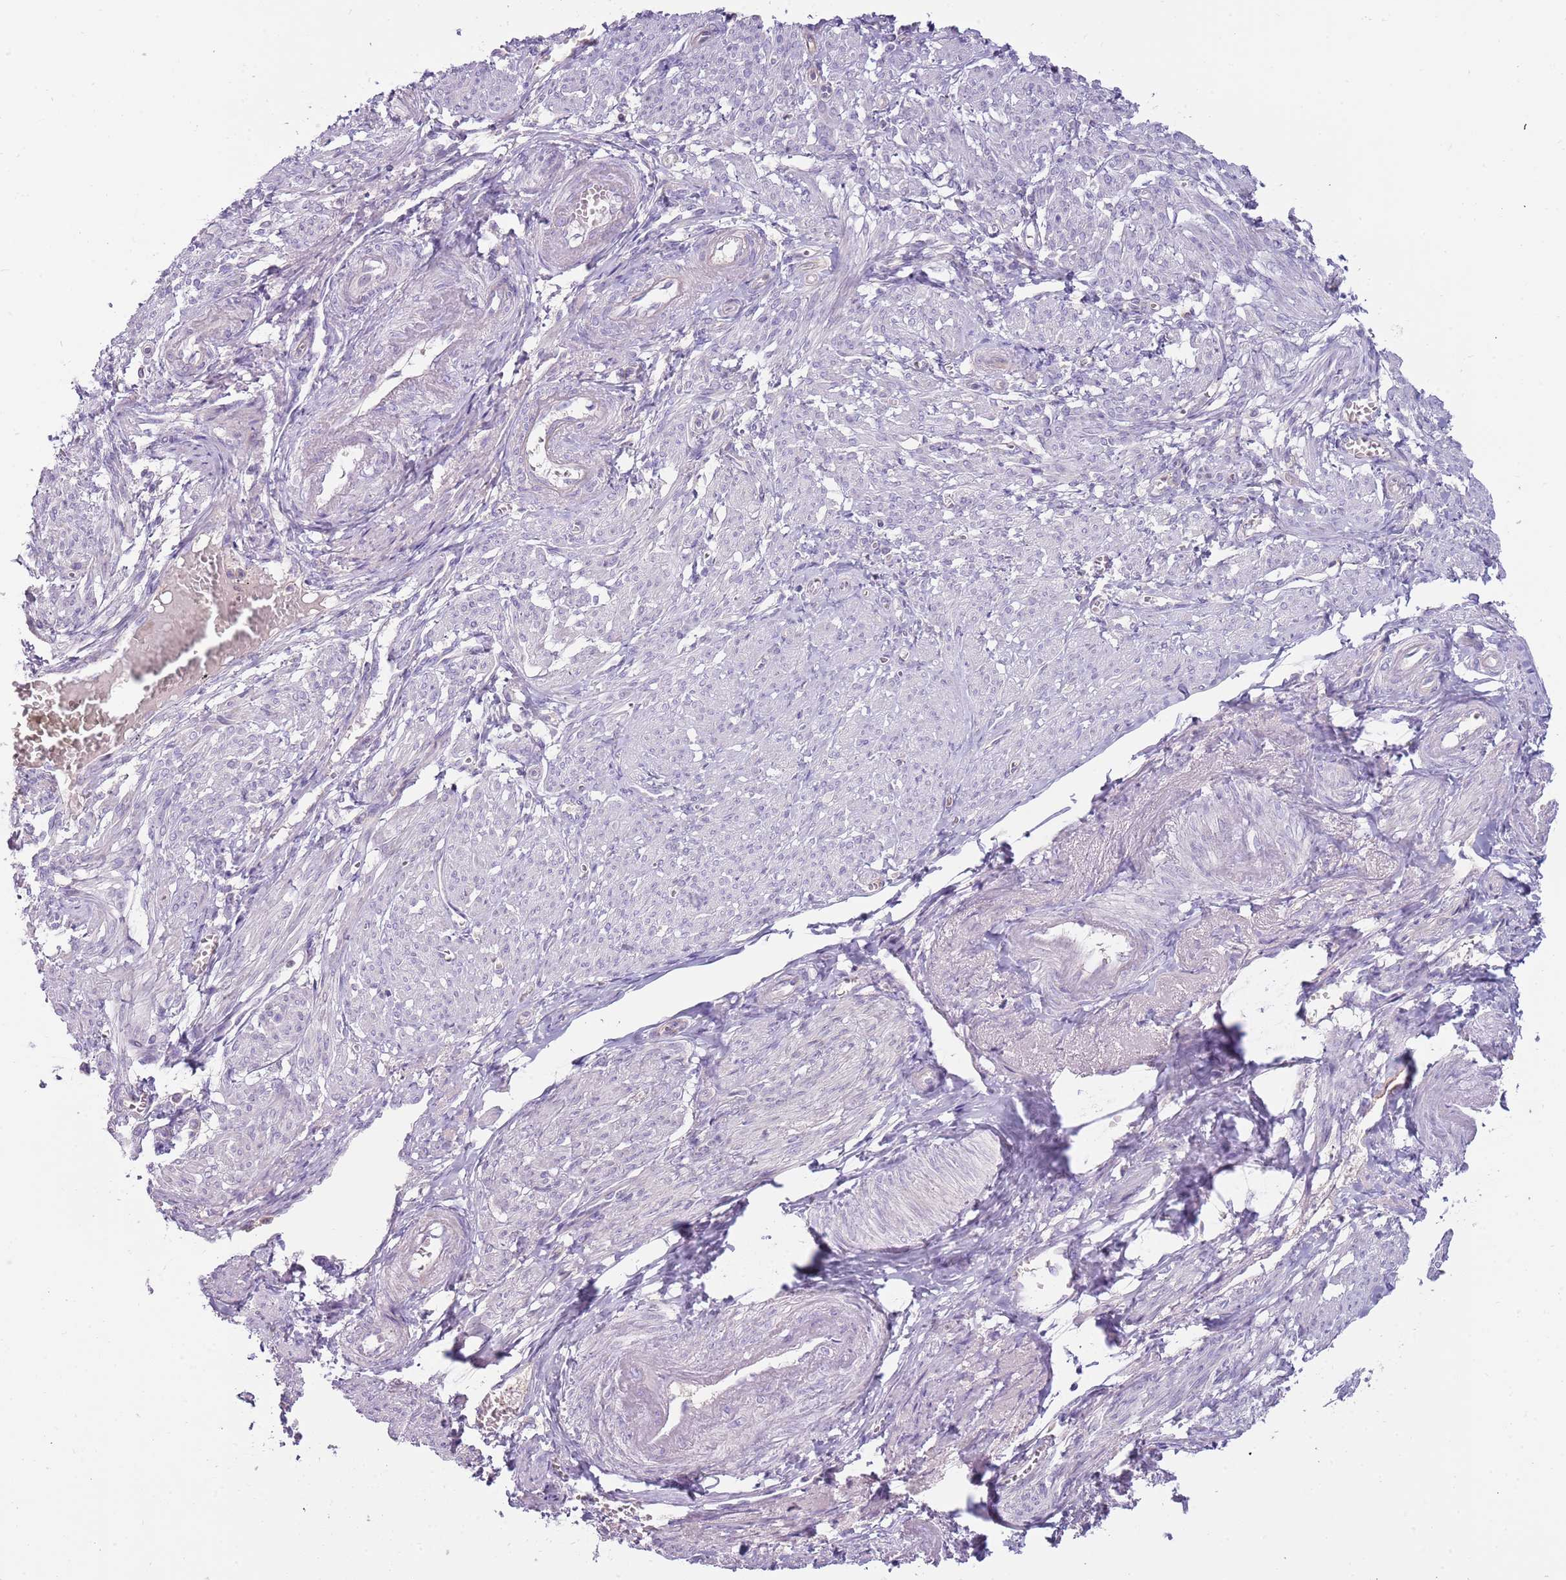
{"staining": {"intensity": "negative", "quantity": "none", "location": "none"}, "tissue": "smooth muscle", "cell_type": "Smooth muscle cells", "image_type": "normal", "snomed": [{"axis": "morphology", "description": "Normal tissue, NOS"}, {"axis": "topography", "description": "Smooth muscle"}], "caption": "IHC micrograph of normal smooth muscle: smooth muscle stained with DAB (3,3'-diaminobenzidine) displays no significant protein staining in smooth muscle cells.", "gene": "ARHGAP5", "patient": {"sex": "female", "age": 39}}